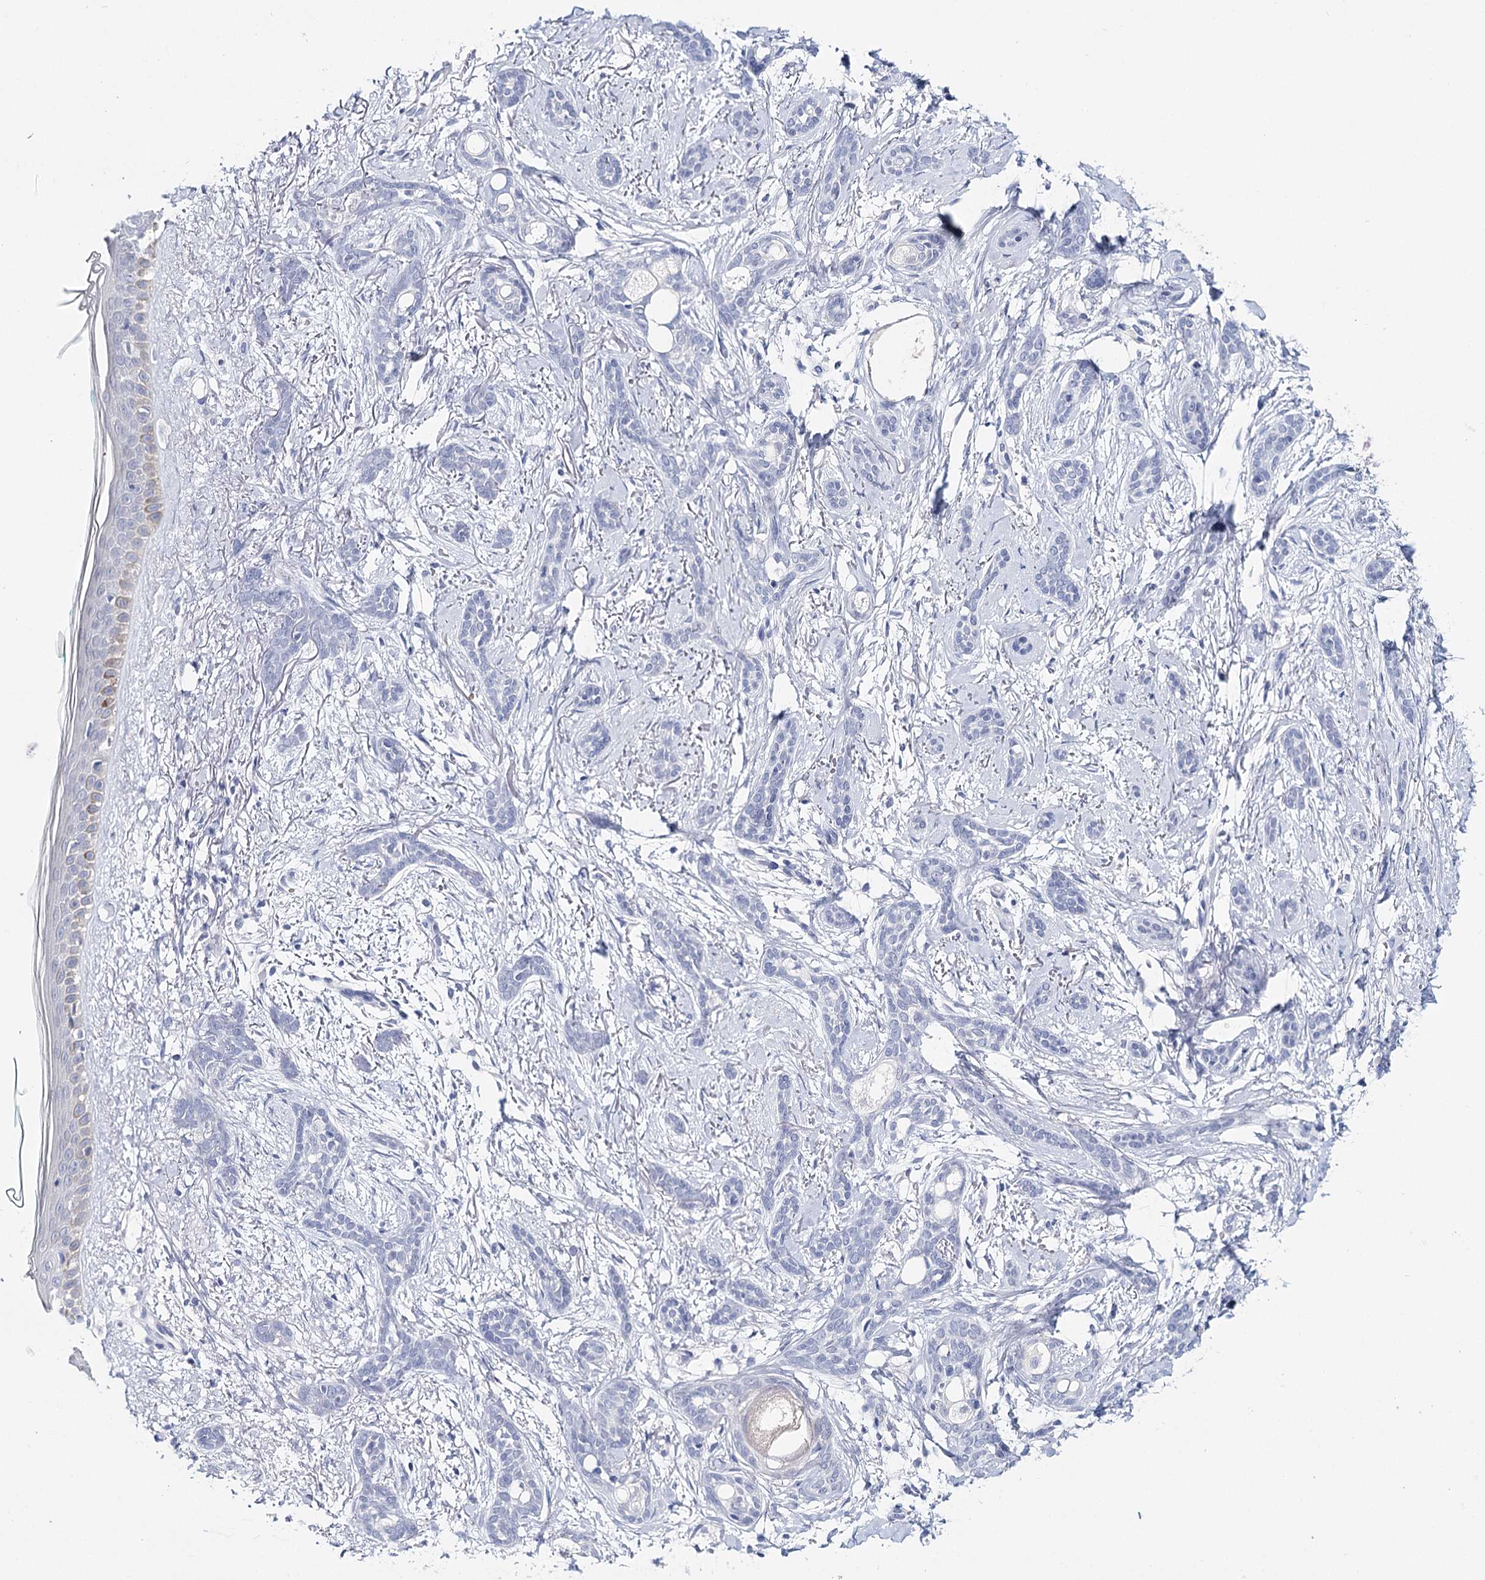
{"staining": {"intensity": "negative", "quantity": "none", "location": "none"}, "tissue": "skin cancer", "cell_type": "Tumor cells", "image_type": "cancer", "snomed": [{"axis": "morphology", "description": "Basal cell carcinoma"}, {"axis": "morphology", "description": "Adnexal tumor, benign"}, {"axis": "topography", "description": "Skin"}], "caption": "Tumor cells are negative for protein expression in human skin cancer.", "gene": "HSPA4L", "patient": {"sex": "female", "age": 42}}